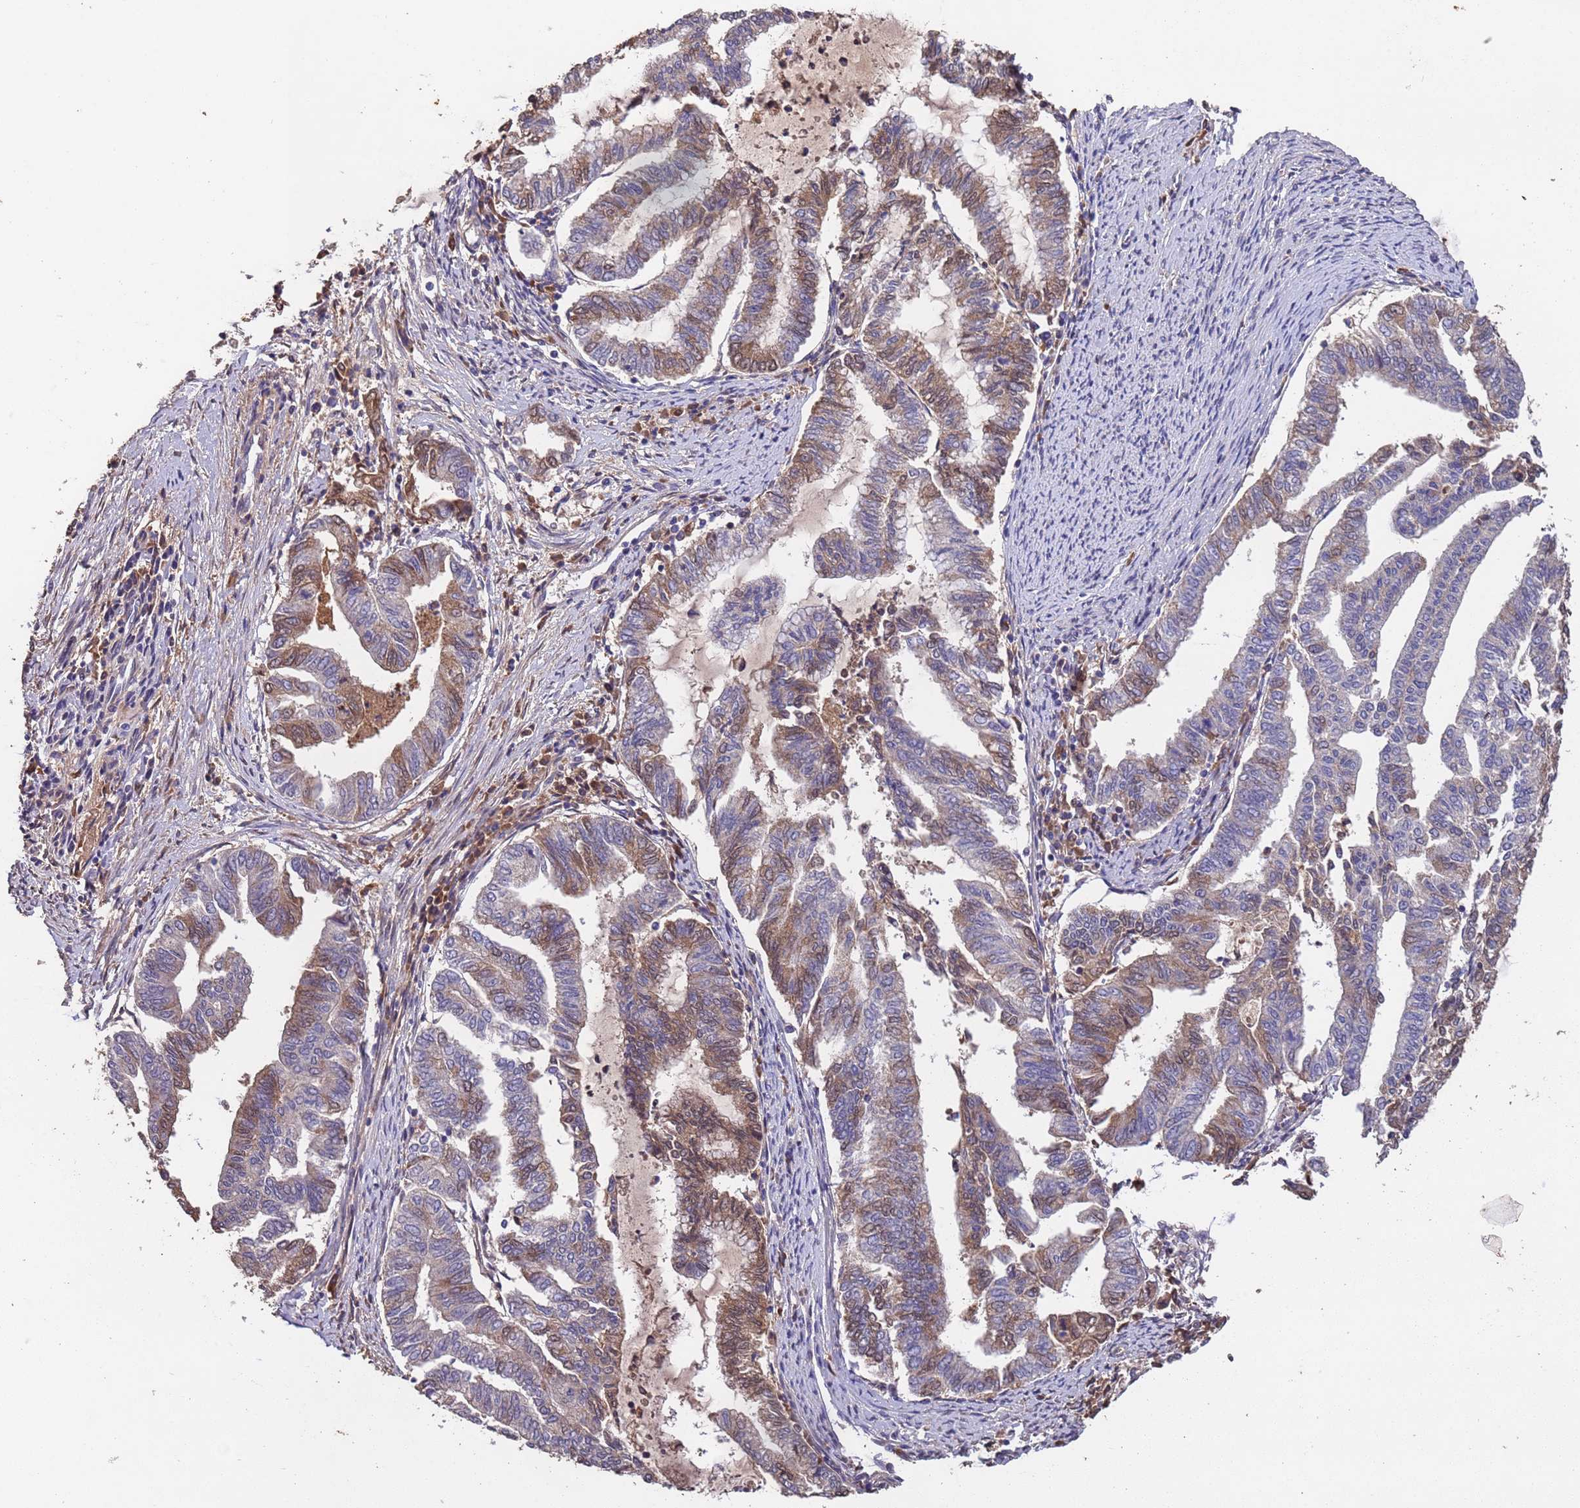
{"staining": {"intensity": "moderate", "quantity": "25%-75%", "location": "cytoplasmic/membranous,nuclear"}, "tissue": "endometrial cancer", "cell_type": "Tumor cells", "image_type": "cancer", "snomed": [{"axis": "morphology", "description": "Adenocarcinoma, NOS"}, {"axis": "topography", "description": "Endometrium"}], "caption": "An image of human endometrial cancer stained for a protein reveals moderate cytoplasmic/membranous and nuclear brown staining in tumor cells.", "gene": "CCDC184", "patient": {"sex": "female", "age": 79}}